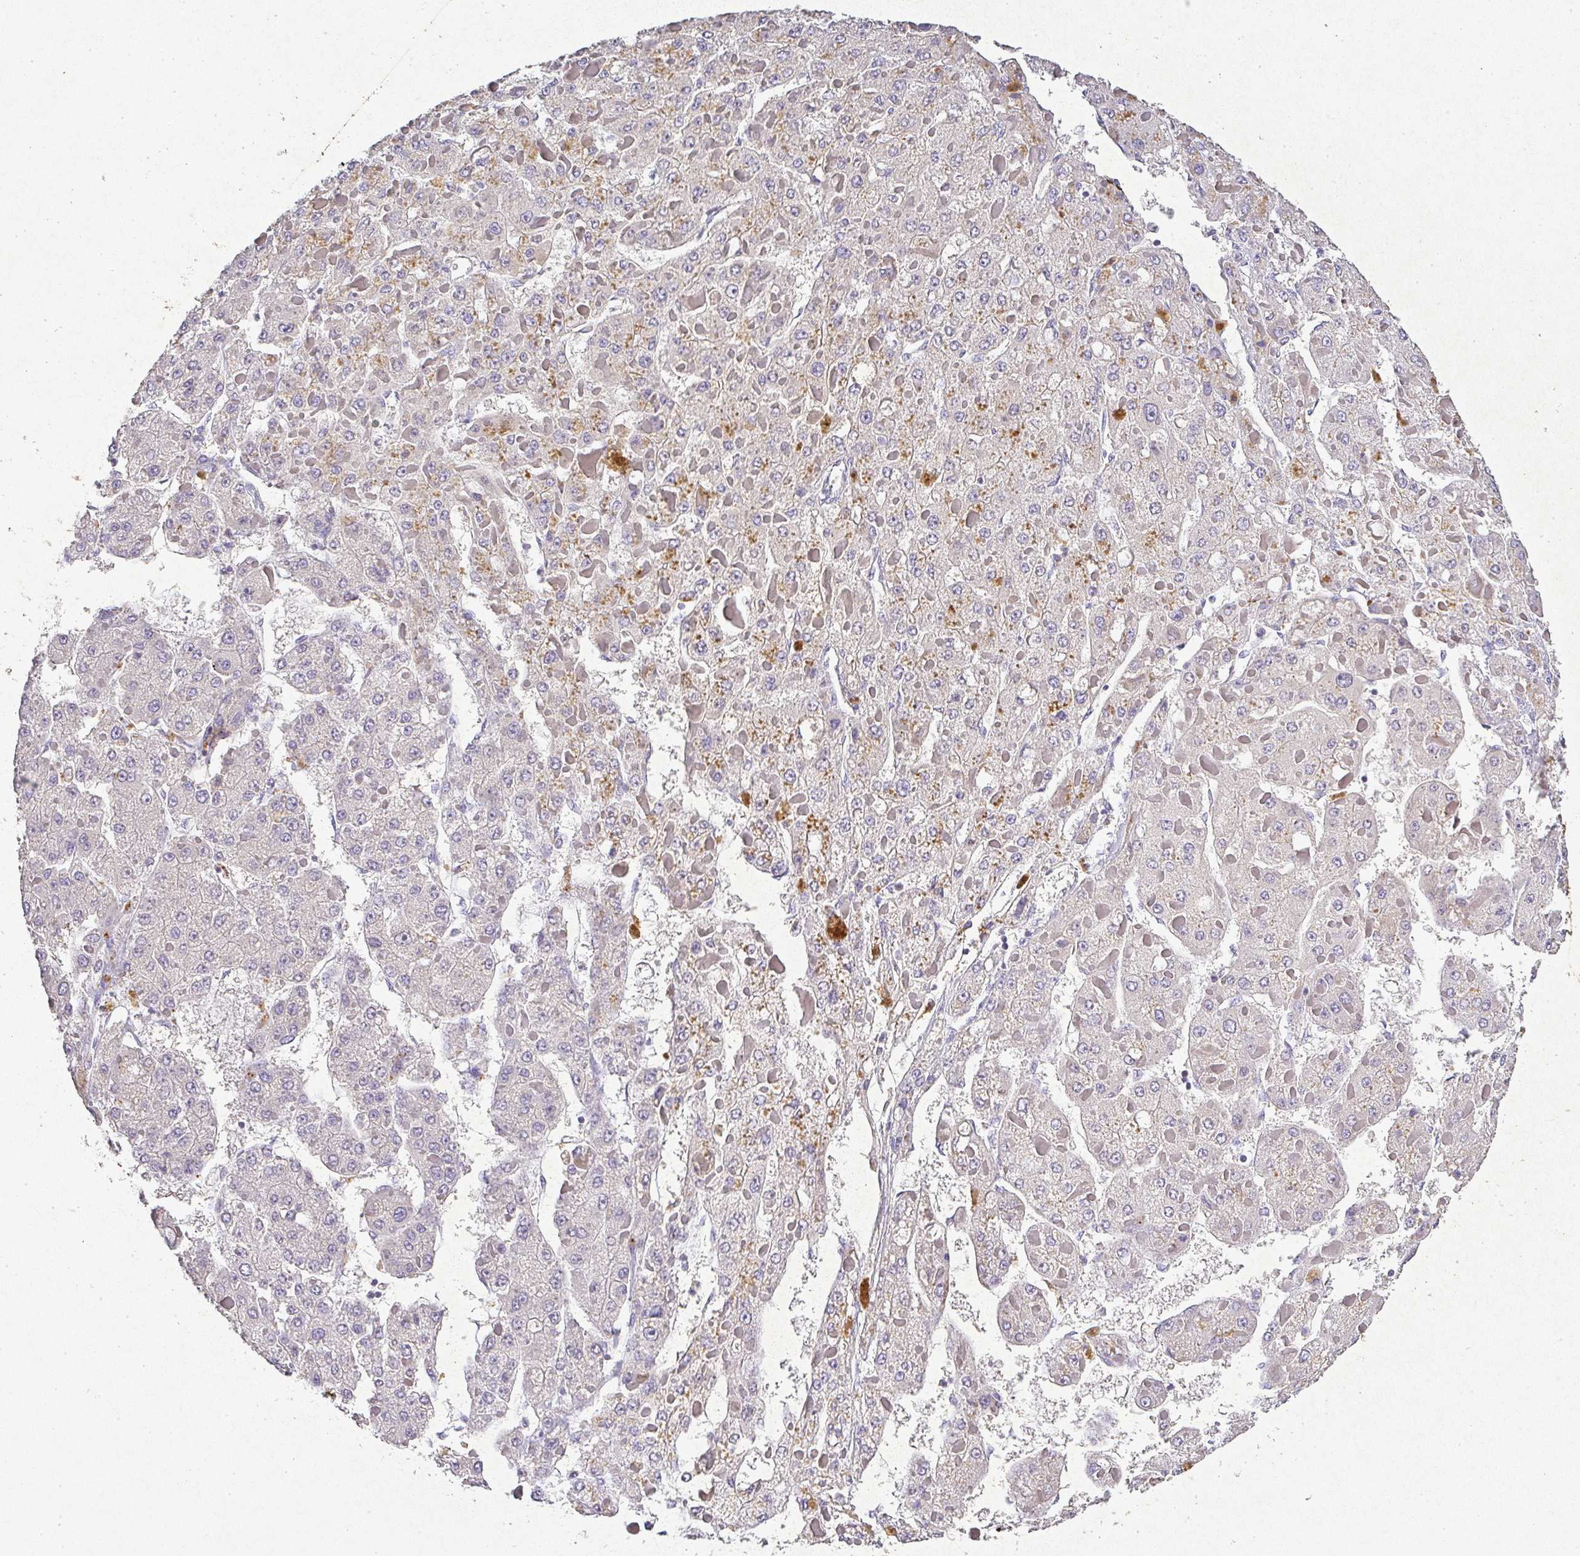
{"staining": {"intensity": "negative", "quantity": "none", "location": "none"}, "tissue": "liver cancer", "cell_type": "Tumor cells", "image_type": "cancer", "snomed": [{"axis": "morphology", "description": "Carcinoma, Hepatocellular, NOS"}, {"axis": "topography", "description": "Liver"}], "caption": "A high-resolution image shows immunohistochemistry (IHC) staining of hepatocellular carcinoma (liver), which displays no significant staining in tumor cells.", "gene": "RPS2", "patient": {"sex": "female", "age": 73}}